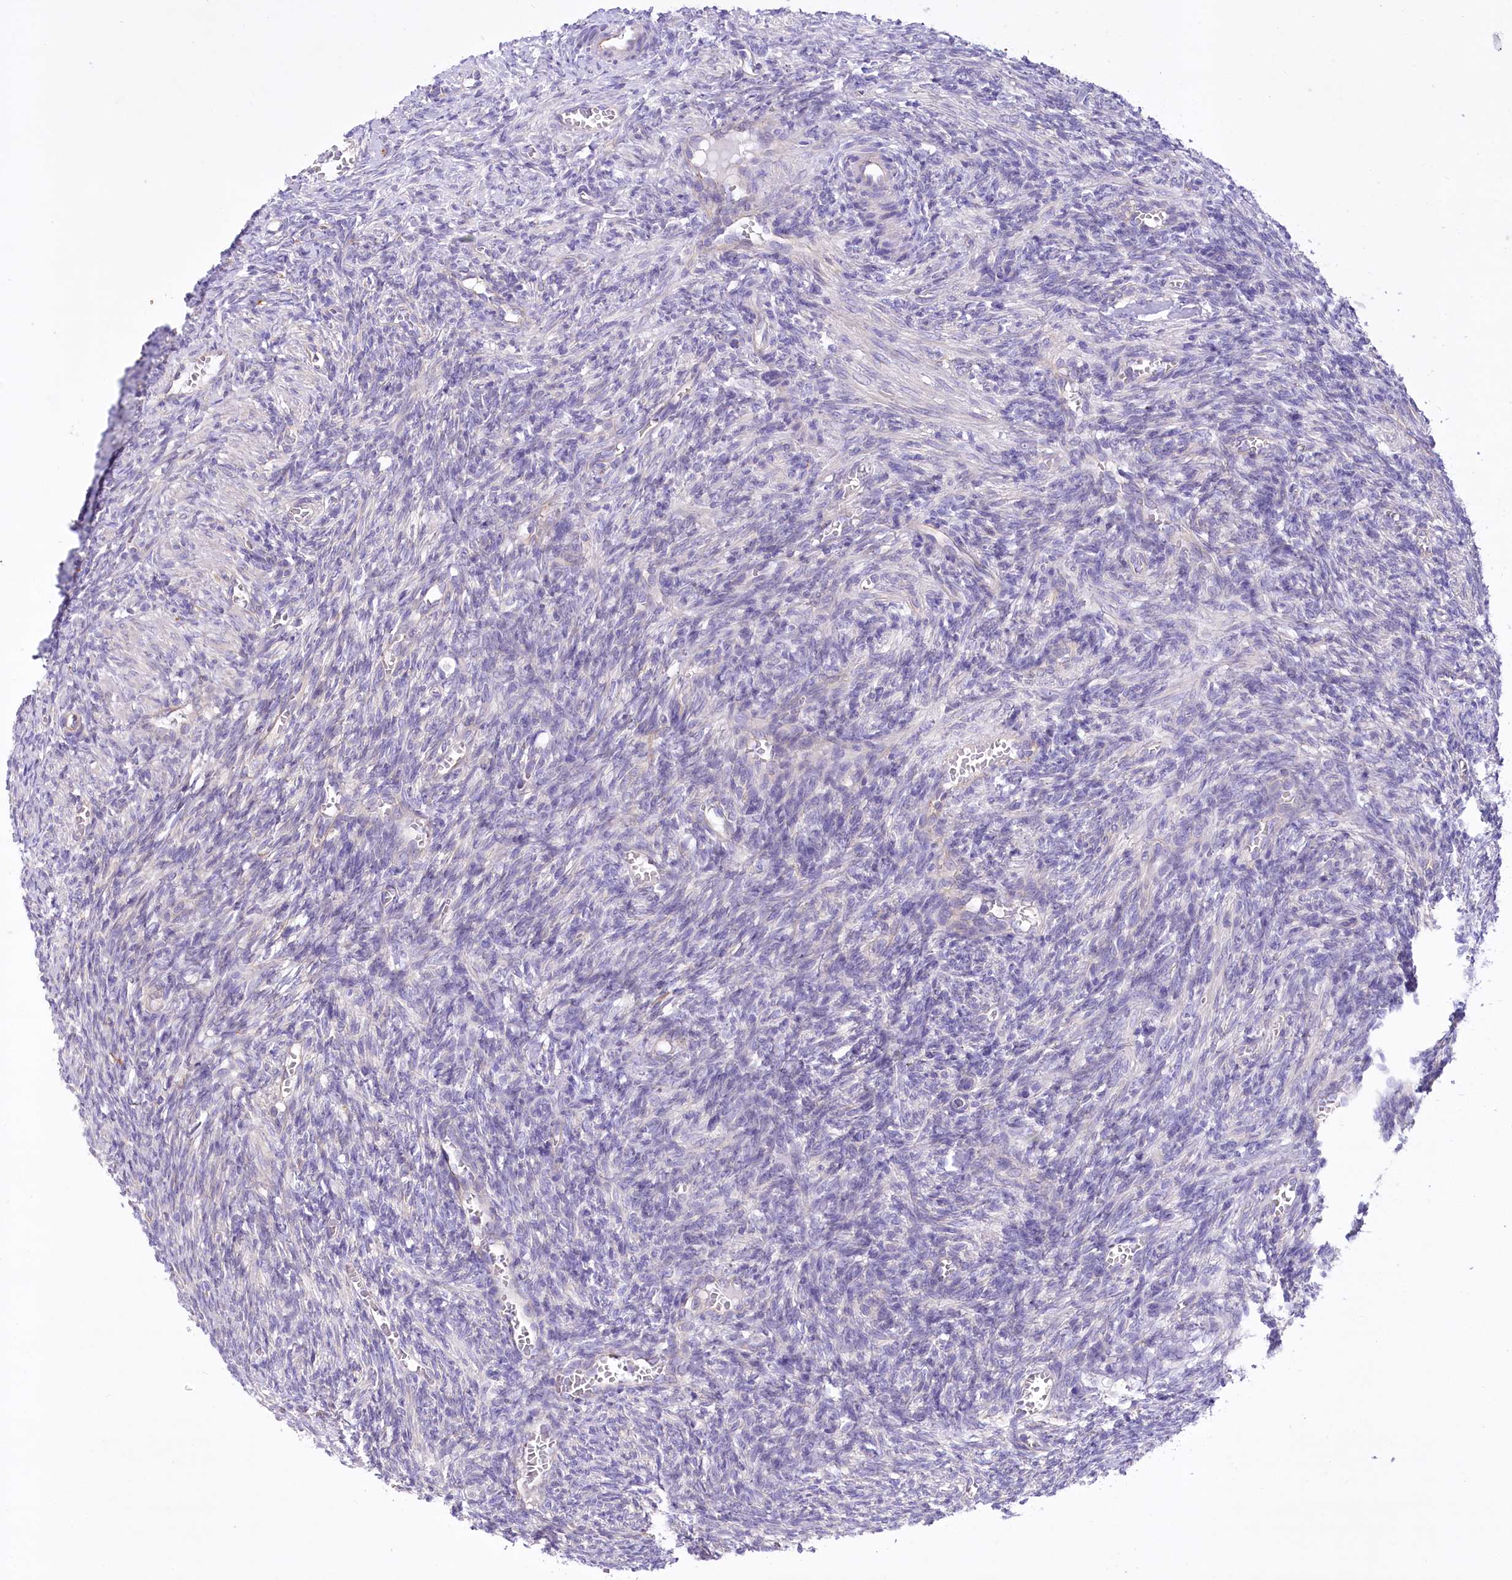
{"staining": {"intensity": "negative", "quantity": "none", "location": "none"}, "tissue": "ovary", "cell_type": "Ovarian stroma cells", "image_type": "normal", "snomed": [{"axis": "morphology", "description": "Normal tissue, NOS"}, {"axis": "topography", "description": "Ovary"}], "caption": "Normal ovary was stained to show a protein in brown. There is no significant expression in ovarian stroma cells.", "gene": "LRRC34", "patient": {"sex": "female", "age": 27}}